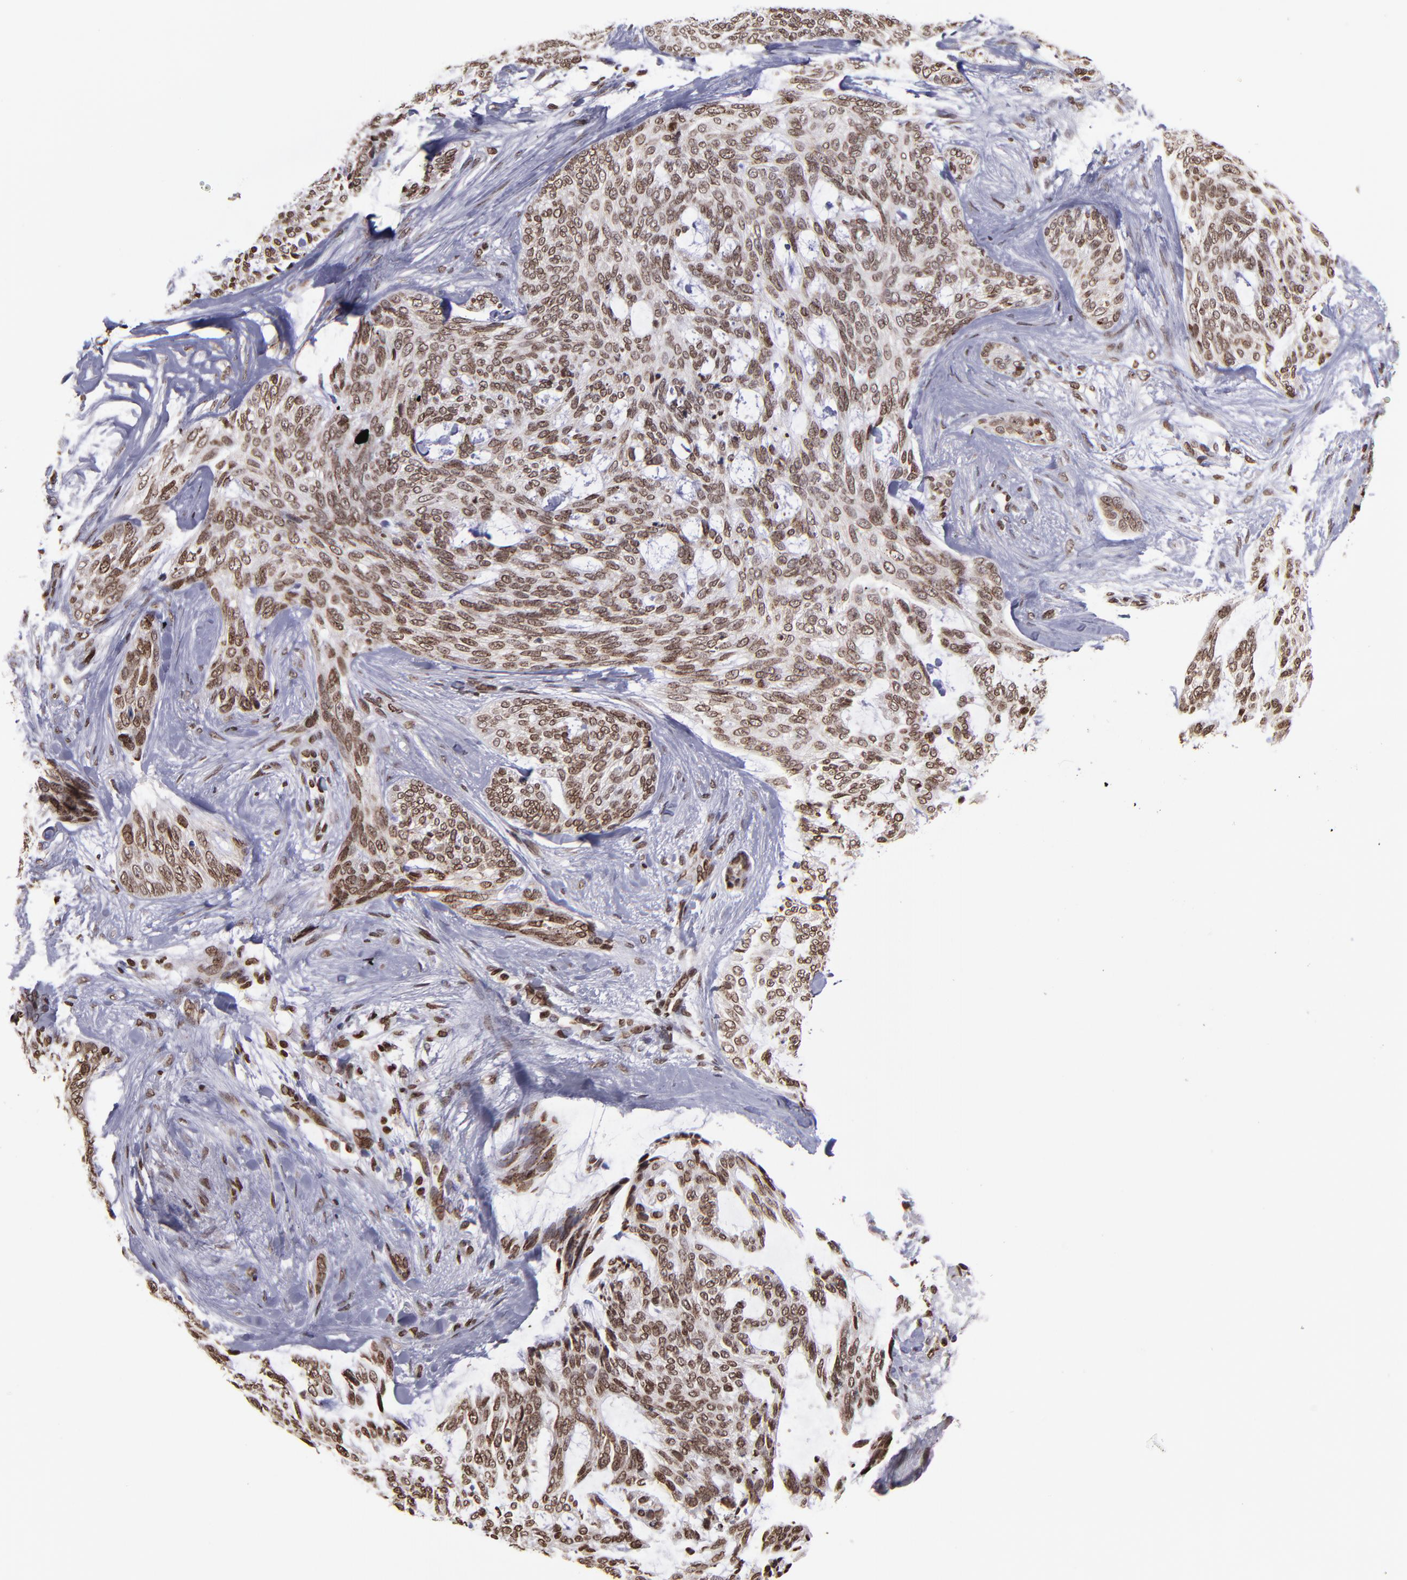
{"staining": {"intensity": "moderate", "quantity": ">75%", "location": "cytoplasmic/membranous,nuclear"}, "tissue": "skin cancer", "cell_type": "Tumor cells", "image_type": "cancer", "snomed": [{"axis": "morphology", "description": "Normal tissue, NOS"}, {"axis": "morphology", "description": "Basal cell carcinoma"}, {"axis": "topography", "description": "Skin"}], "caption": "Protein expression analysis of human skin cancer (basal cell carcinoma) reveals moderate cytoplasmic/membranous and nuclear staining in approximately >75% of tumor cells.", "gene": "CSDC2", "patient": {"sex": "female", "age": 71}}